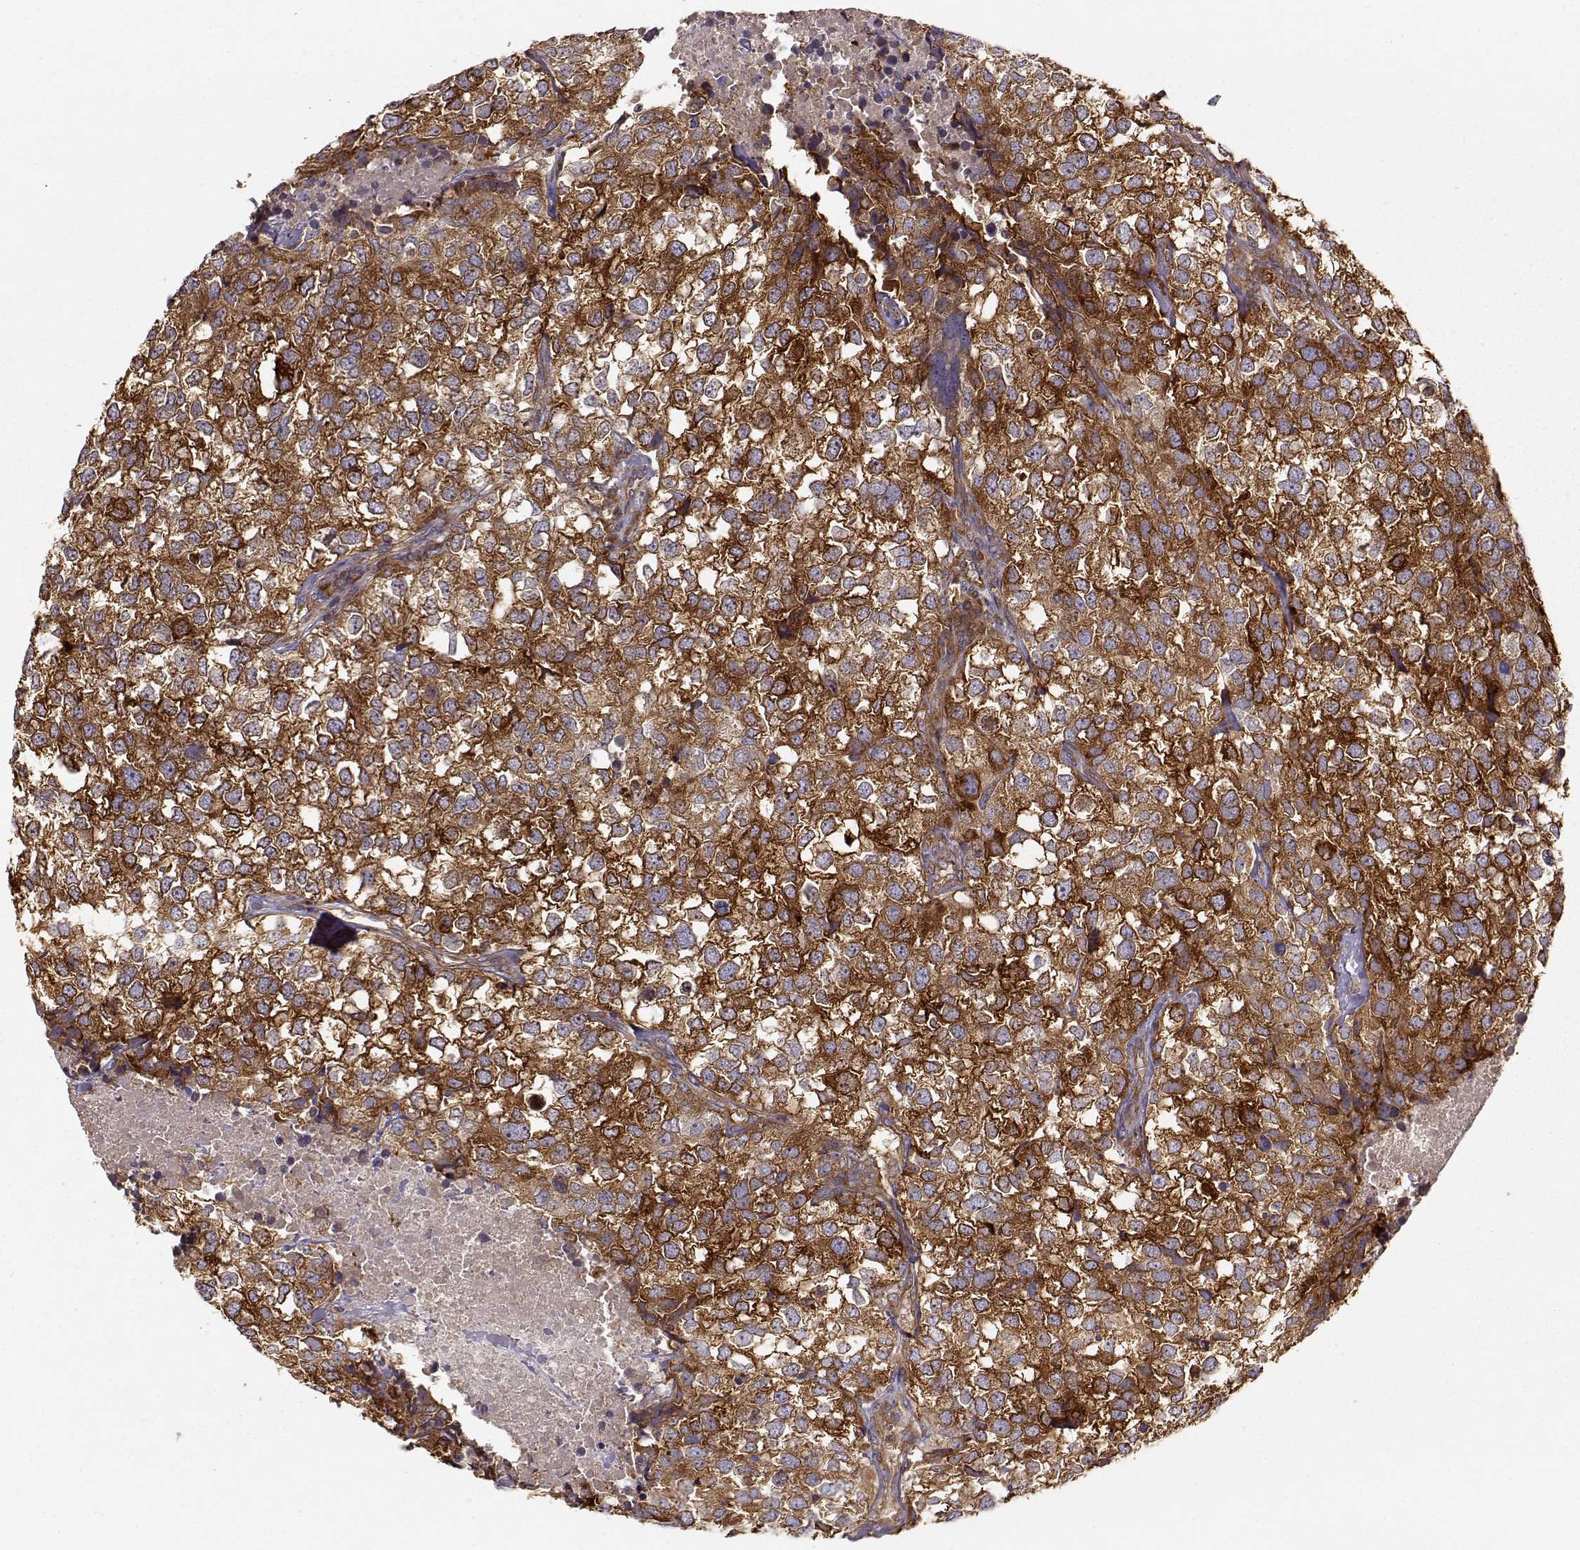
{"staining": {"intensity": "strong", "quantity": ">75%", "location": "cytoplasmic/membranous"}, "tissue": "breast cancer", "cell_type": "Tumor cells", "image_type": "cancer", "snomed": [{"axis": "morphology", "description": "Duct carcinoma"}, {"axis": "topography", "description": "Breast"}], "caption": "Breast infiltrating ductal carcinoma stained for a protein (brown) reveals strong cytoplasmic/membranous positive positivity in about >75% of tumor cells.", "gene": "ARHGEF2", "patient": {"sex": "female", "age": 30}}